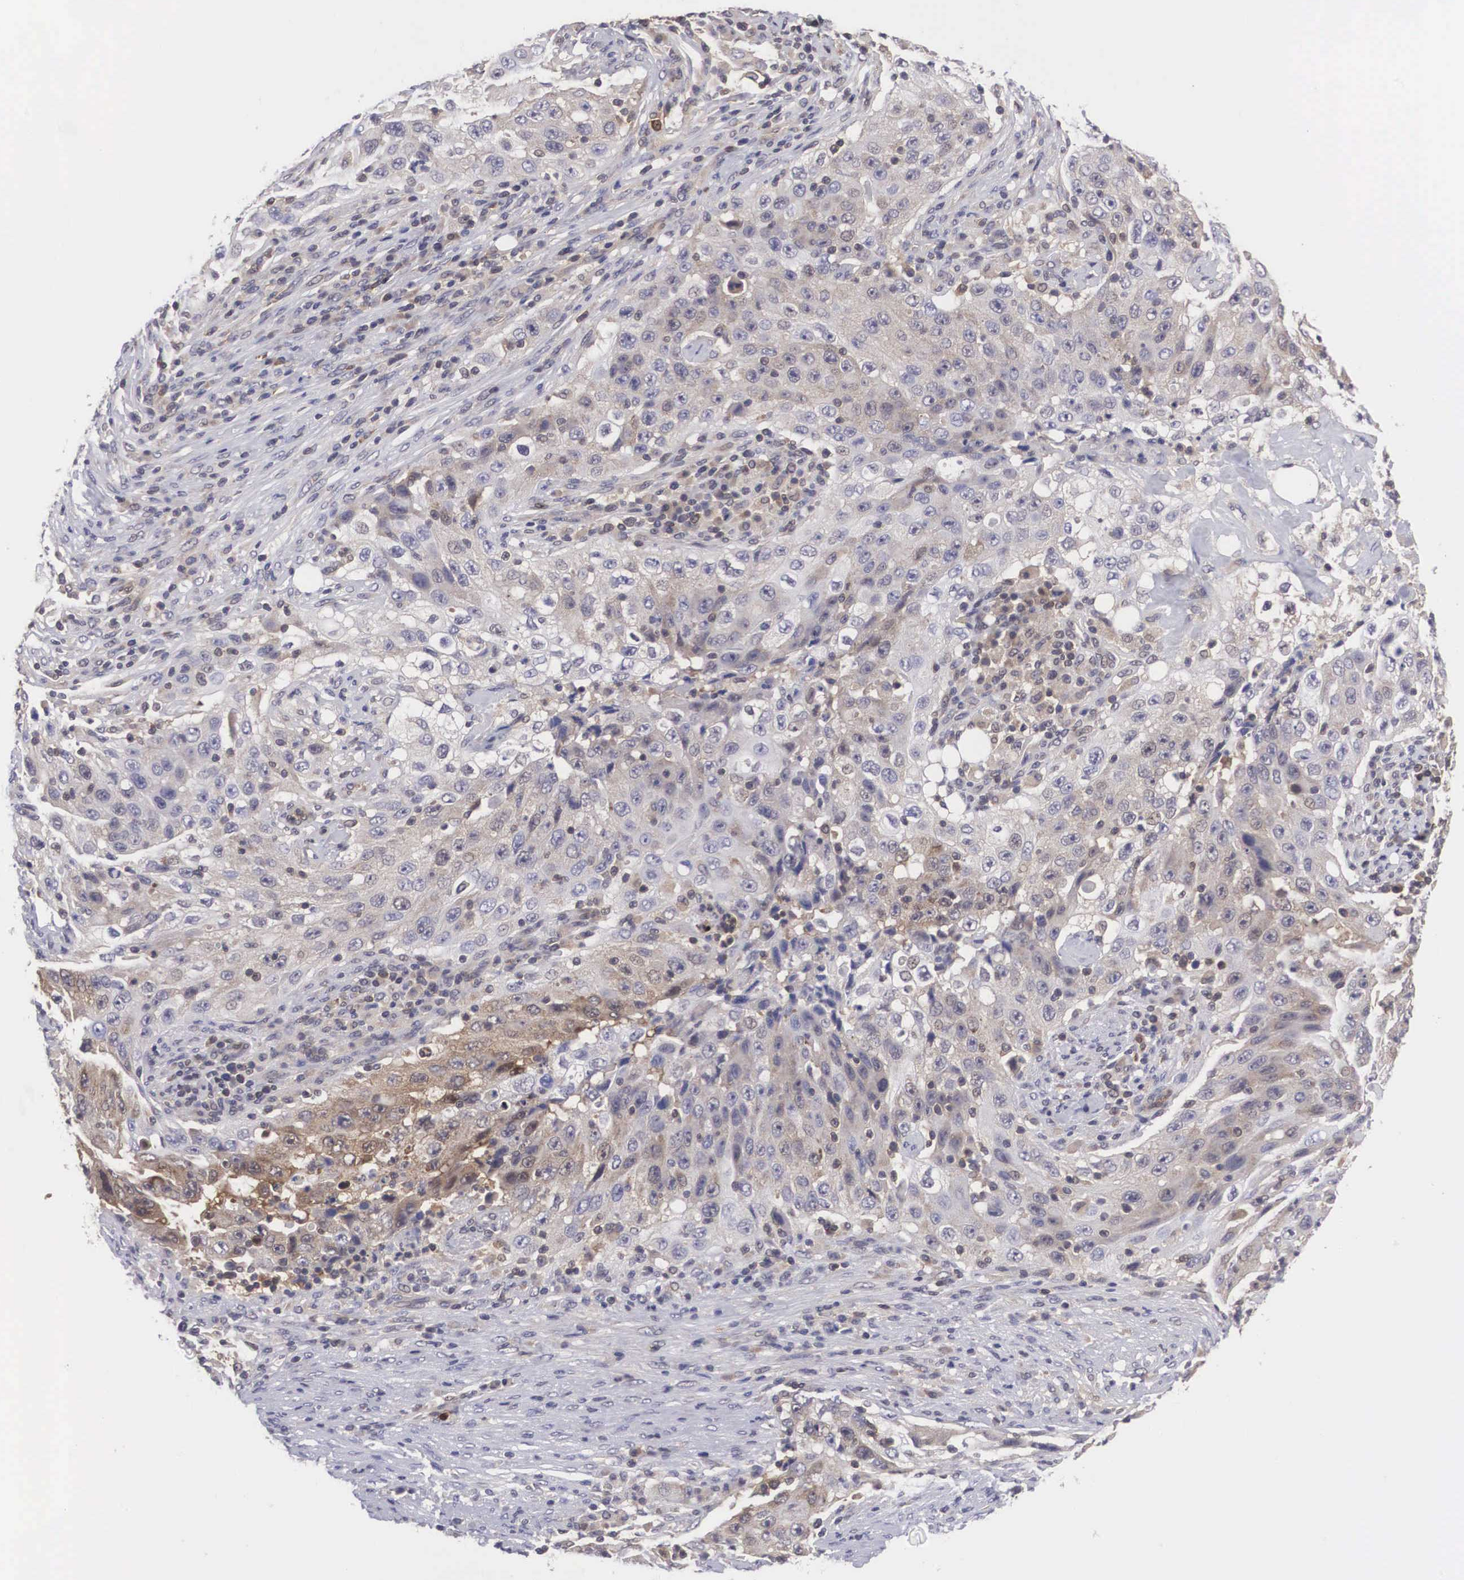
{"staining": {"intensity": "weak", "quantity": "25%-75%", "location": "cytoplasmic/membranous,nuclear"}, "tissue": "lung cancer", "cell_type": "Tumor cells", "image_type": "cancer", "snomed": [{"axis": "morphology", "description": "Squamous cell carcinoma, NOS"}, {"axis": "topography", "description": "Lung"}], "caption": "Protein expression by immunohistochemistry (IHC) displays weak cytoplasmic/membranous and nuclear expression in approximately 25%-75% of tumor cells in lung squamous cell carcinoma.", "gene": "ADSL", "patient": {"sex": "male", "age": 64}}